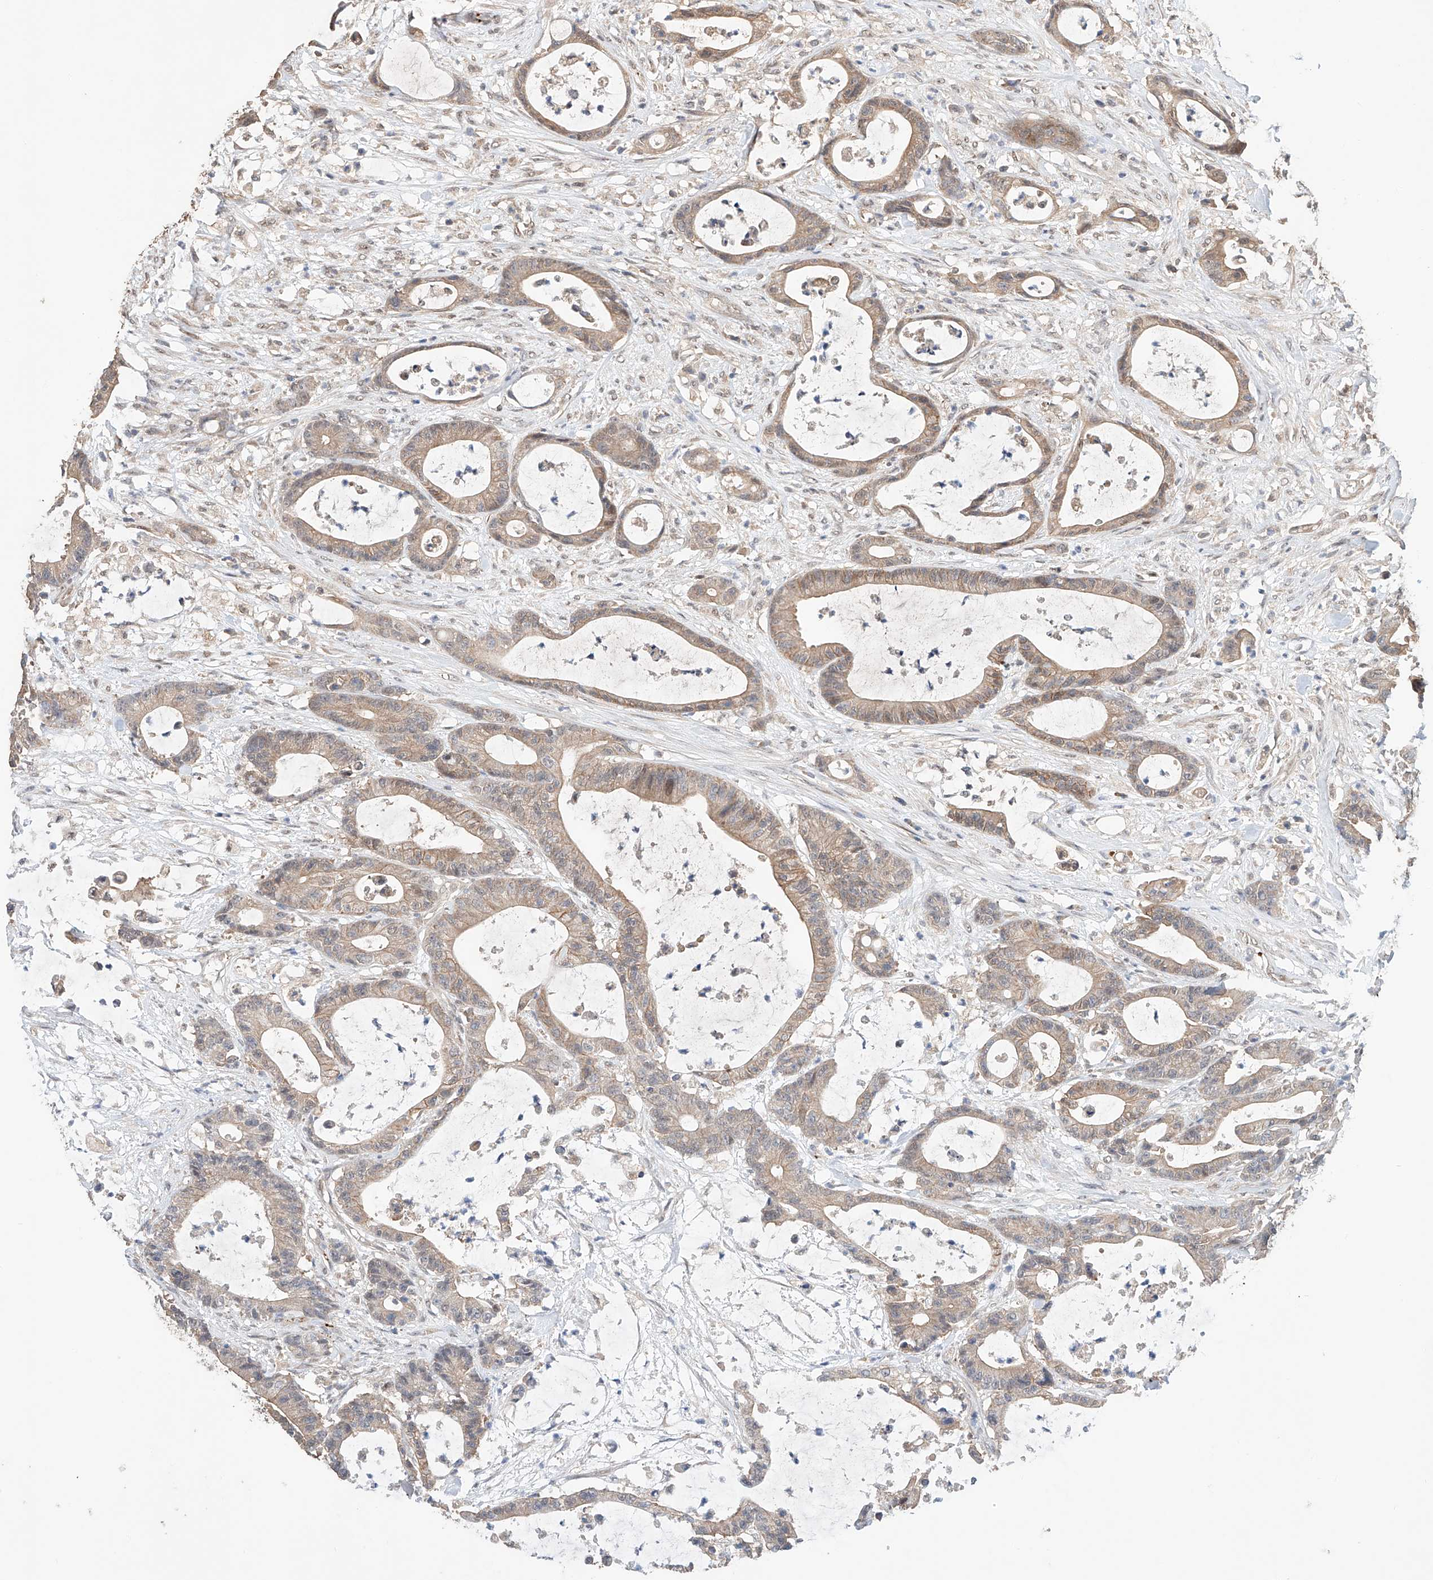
{"staining": {"intensity": "weak", "quantity": "25%-75%", "location": "cytoplasmic/membranous"}, "tissue": "colorectal cancer", "cell_type": "Tumor cells", "image_type": "cancer", "snomed": [{"axis": "morphology", "description": "Adenocarcinoma, NOS"}, {"axis": "topography", "description": "Colon"}], "caption": "The micrograph reveals a brown stain indicating the presence of a protein in the cytoplasmic/membranous of tumor cells in colorectal adenocarcinoma.", "gene": "ZFHX2", "patient": {"sex": "female", "age": 84}}